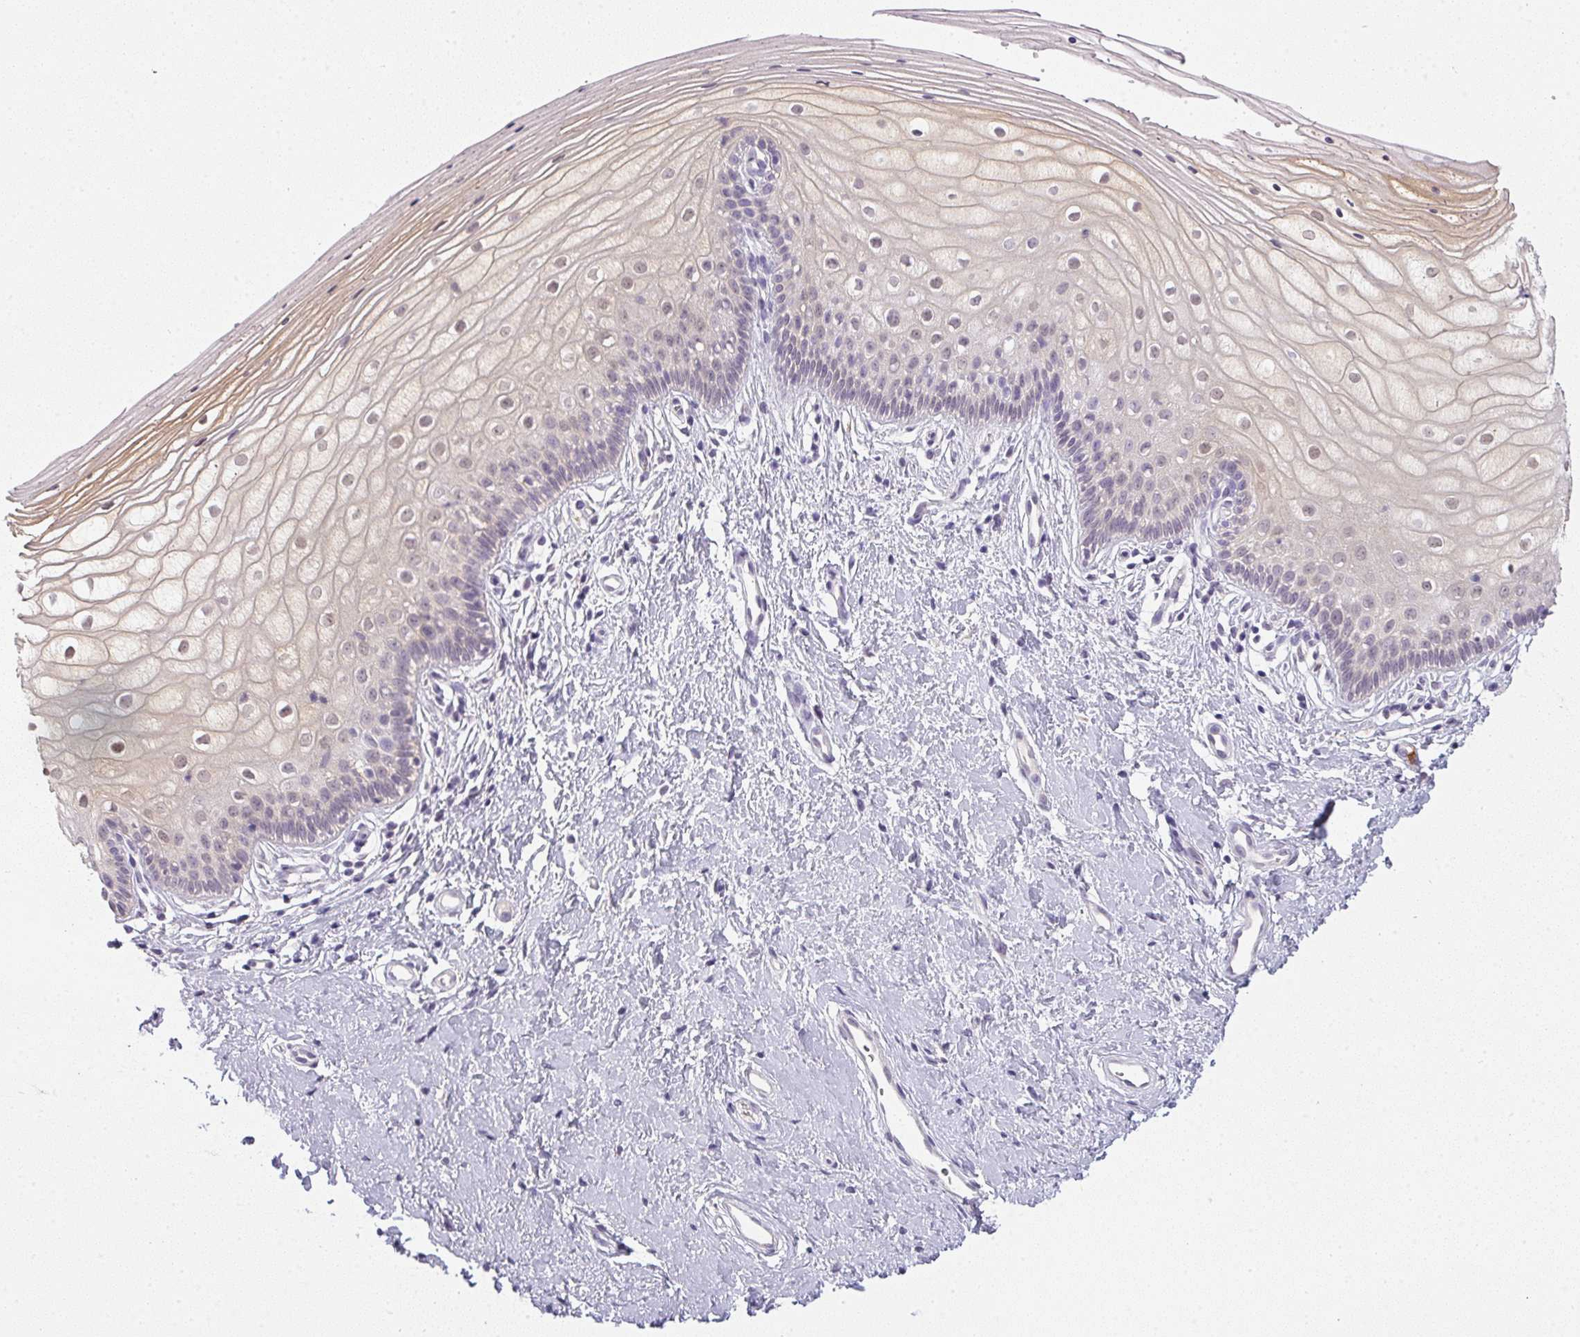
{"staining": {"intensity": "weak", "quantity": "<25%", "location": "cytoplasmic/membranous"}, "tissue": "vagina", "cell_type": "Squamous epithelial cells", "image_type": "normal", "snomed": [{"axis": "morphology", "description": "Normal tissue, NOS"}, {"axis": "topography", "description": "Vagina"}], "caption": "Immunohistochemical staining of benign vagina reveals no significant expression in squamous epithelial cells. Nuclei are stained in blue.", "gene": "DNAJC5G", "patient": {"sex": "female", "age": 39}}